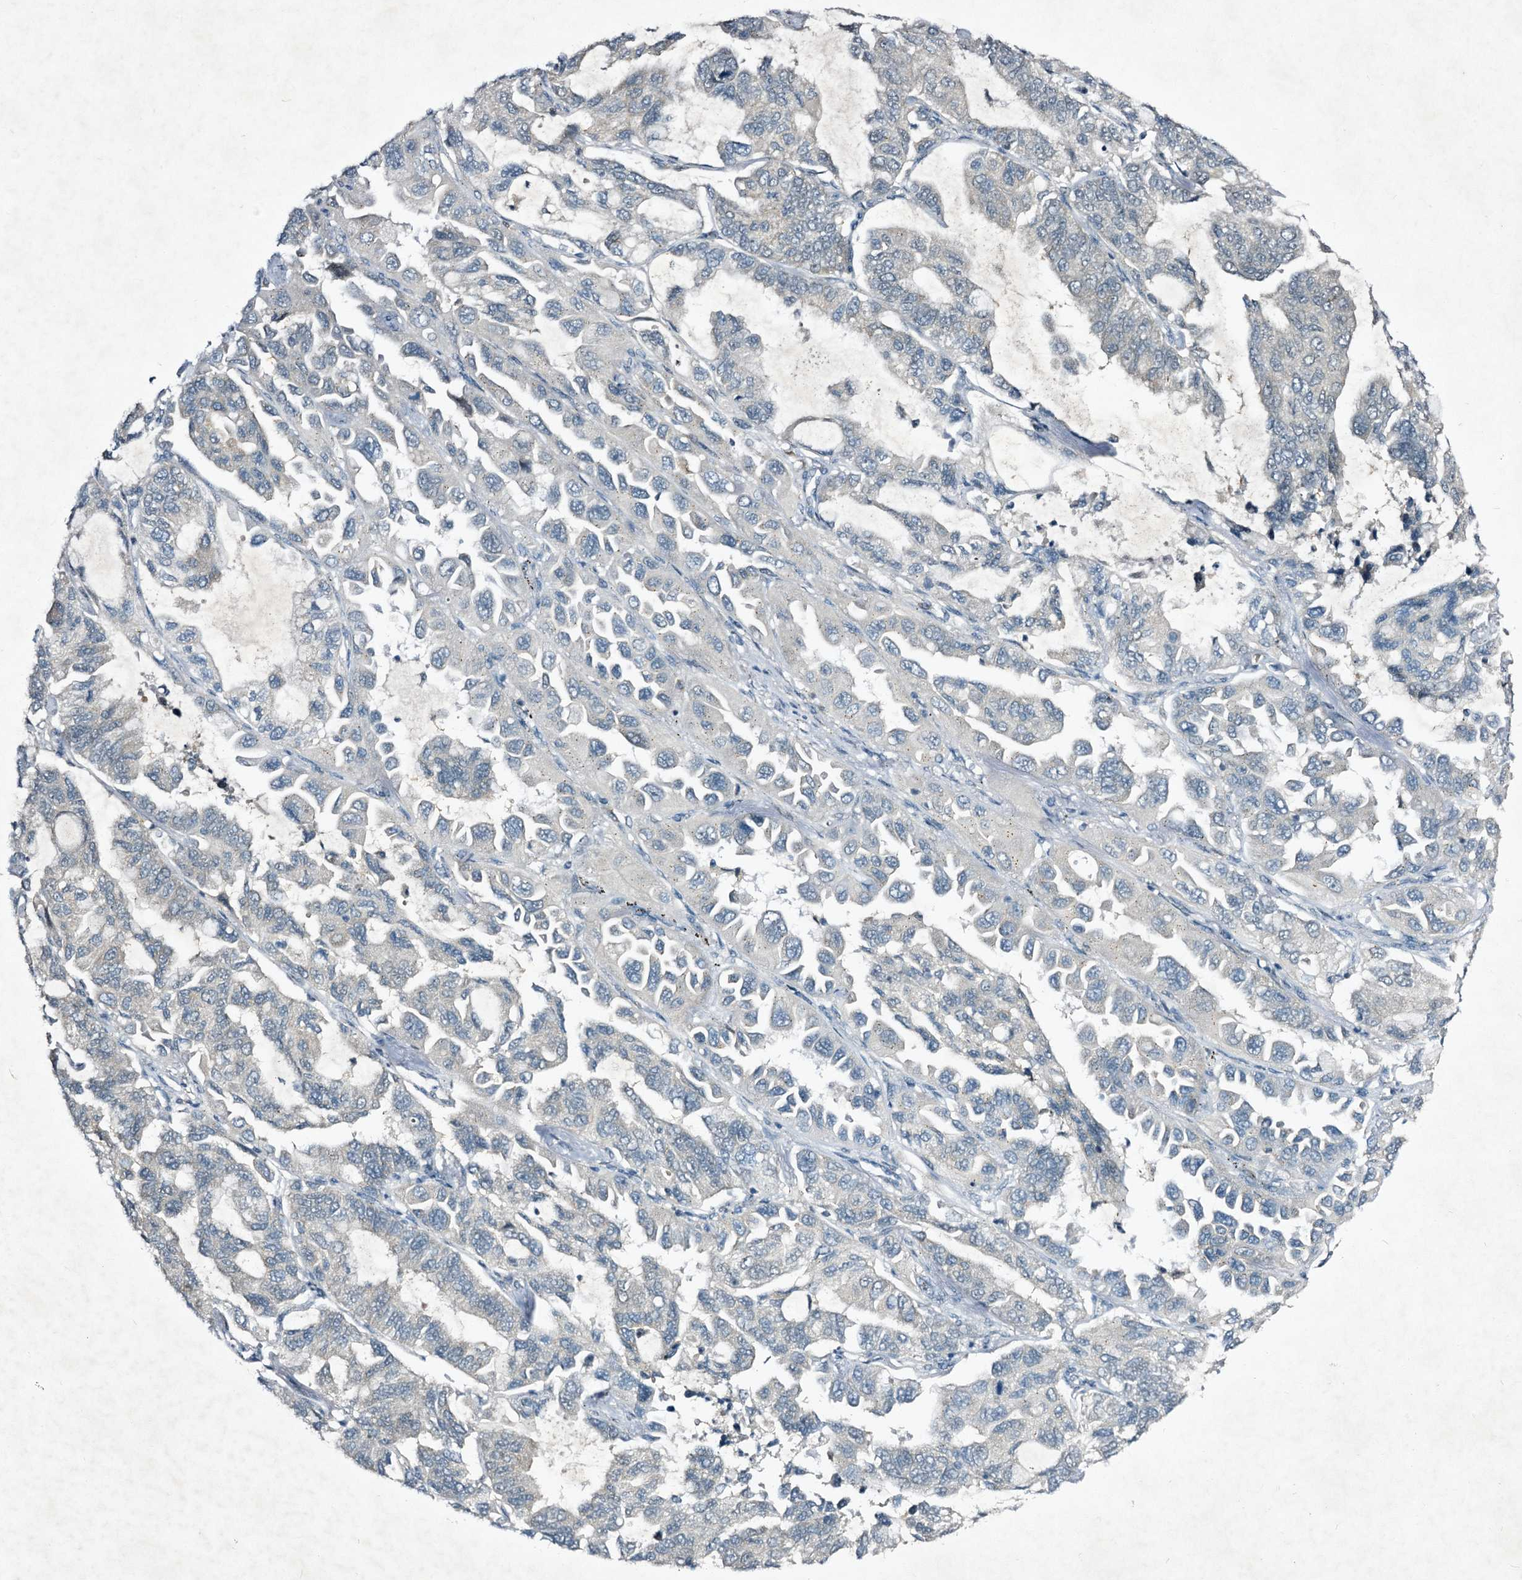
{"staining": {"intensity": "negative", "quantity": "none", "location": "none"}, "tissue": "lung cancer", "cell_type": "Tumor cells", "image_type": "cancer", "snomed": [{"axis": "morphology", "description": "Adenocarcinoma, NOS"}, {"axis": "topography", "description": "Lung"}], "caption": "Tumor cells show no significant staining in adenocarcinoma (lung).", "gene": "STAP1", "patient": {"sex": "male", "age": 64}}